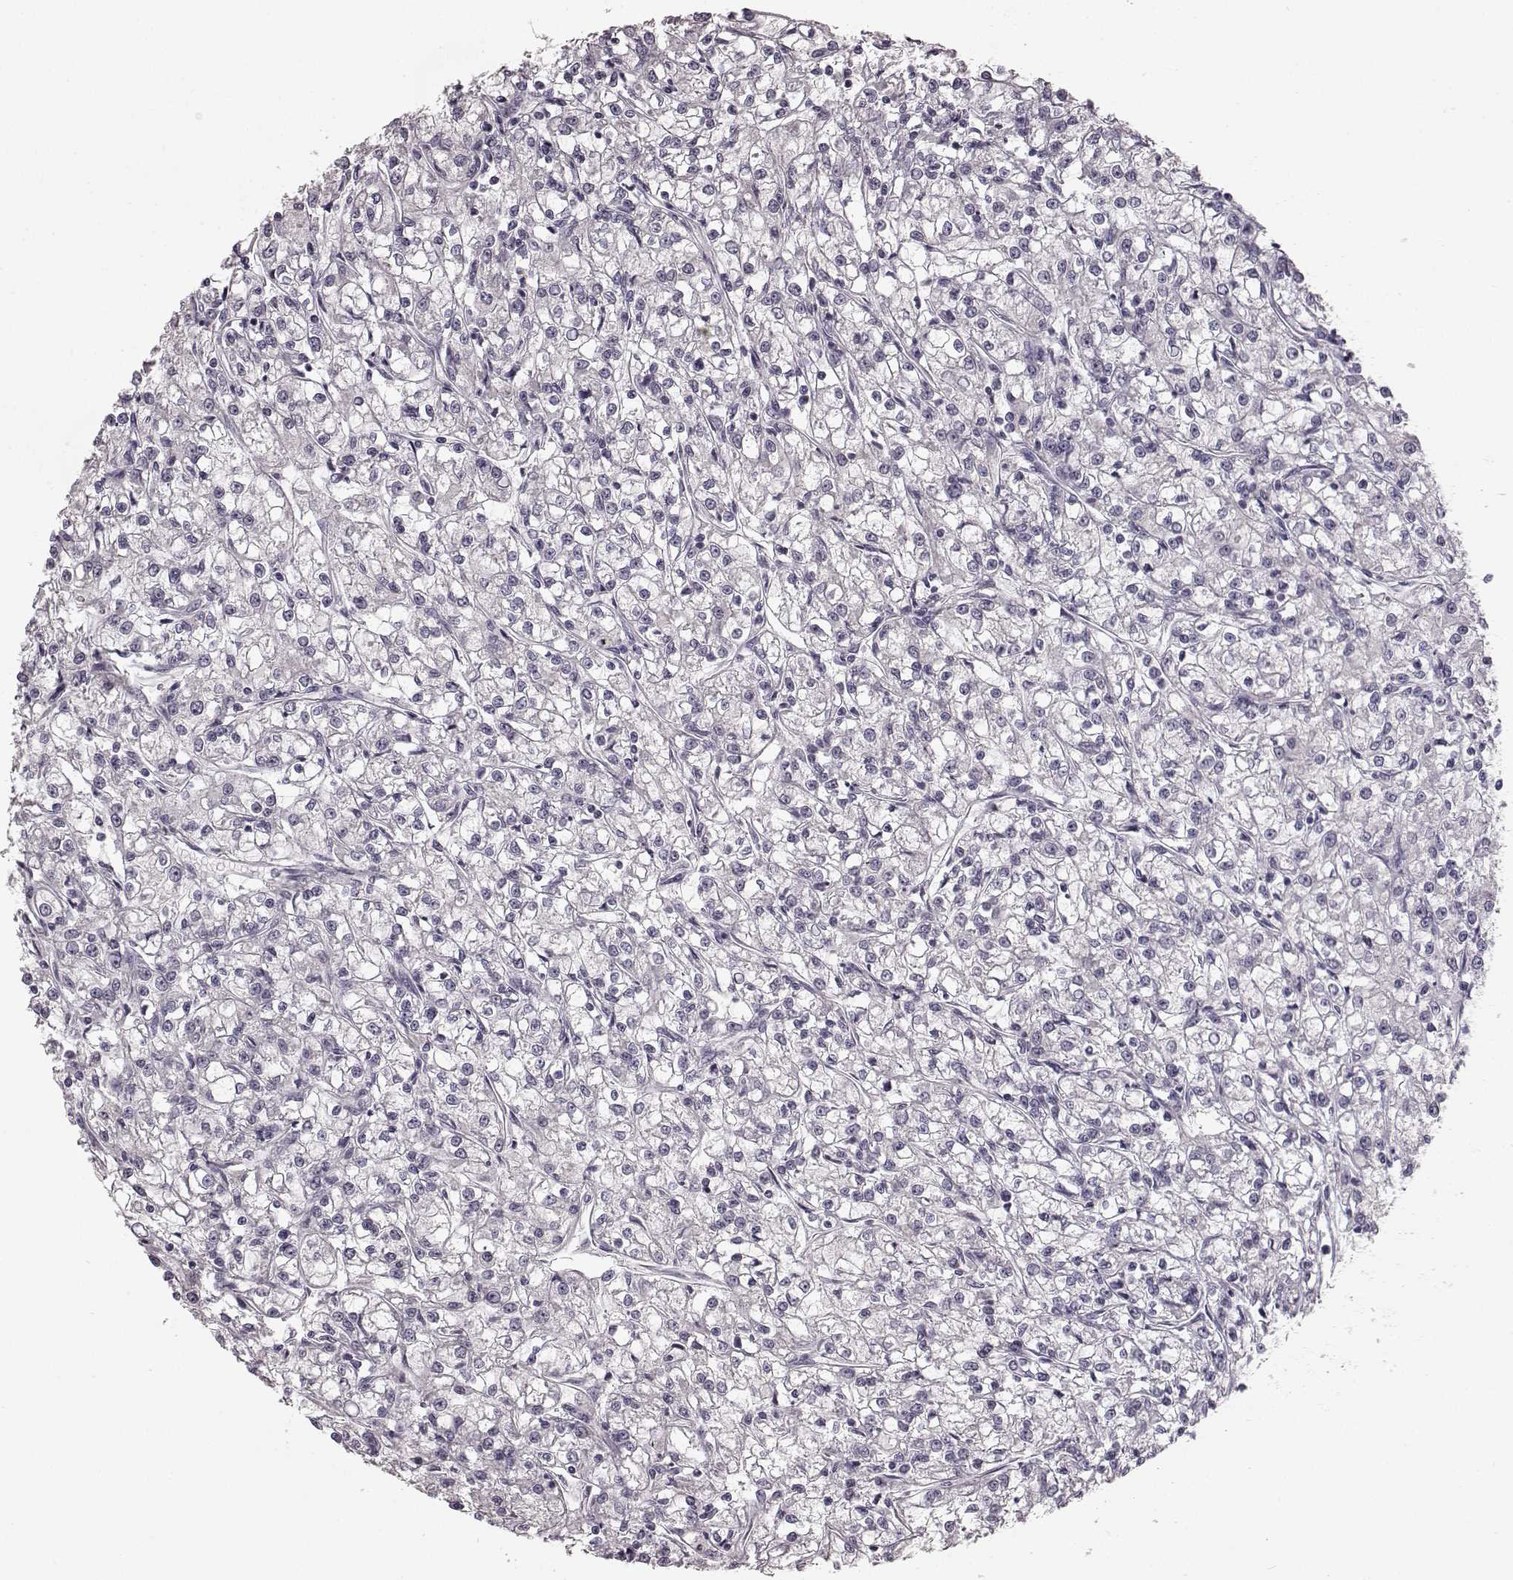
{"staining": {"intensity": "negative", "quantity": "none", "location": "none"}, "tissue": "renal cancer", "cell_type": "Tumor cells", "image_type": "cancer", "snomed": [{"axis": "morphology", "description": "Adenocarcinoma, NOS"}, {"axis": "topography", "description": "Kidney"}], "caption": "Histopathology image shows no protein positivity in tumor cells of renal adenocarcinoma tissue. (DAB immunohistochemistry (IHC) visualized using brightfield microscopy, high magnification).", "gene": "MIA", "patient": {"sex": "female", "age": 59}}